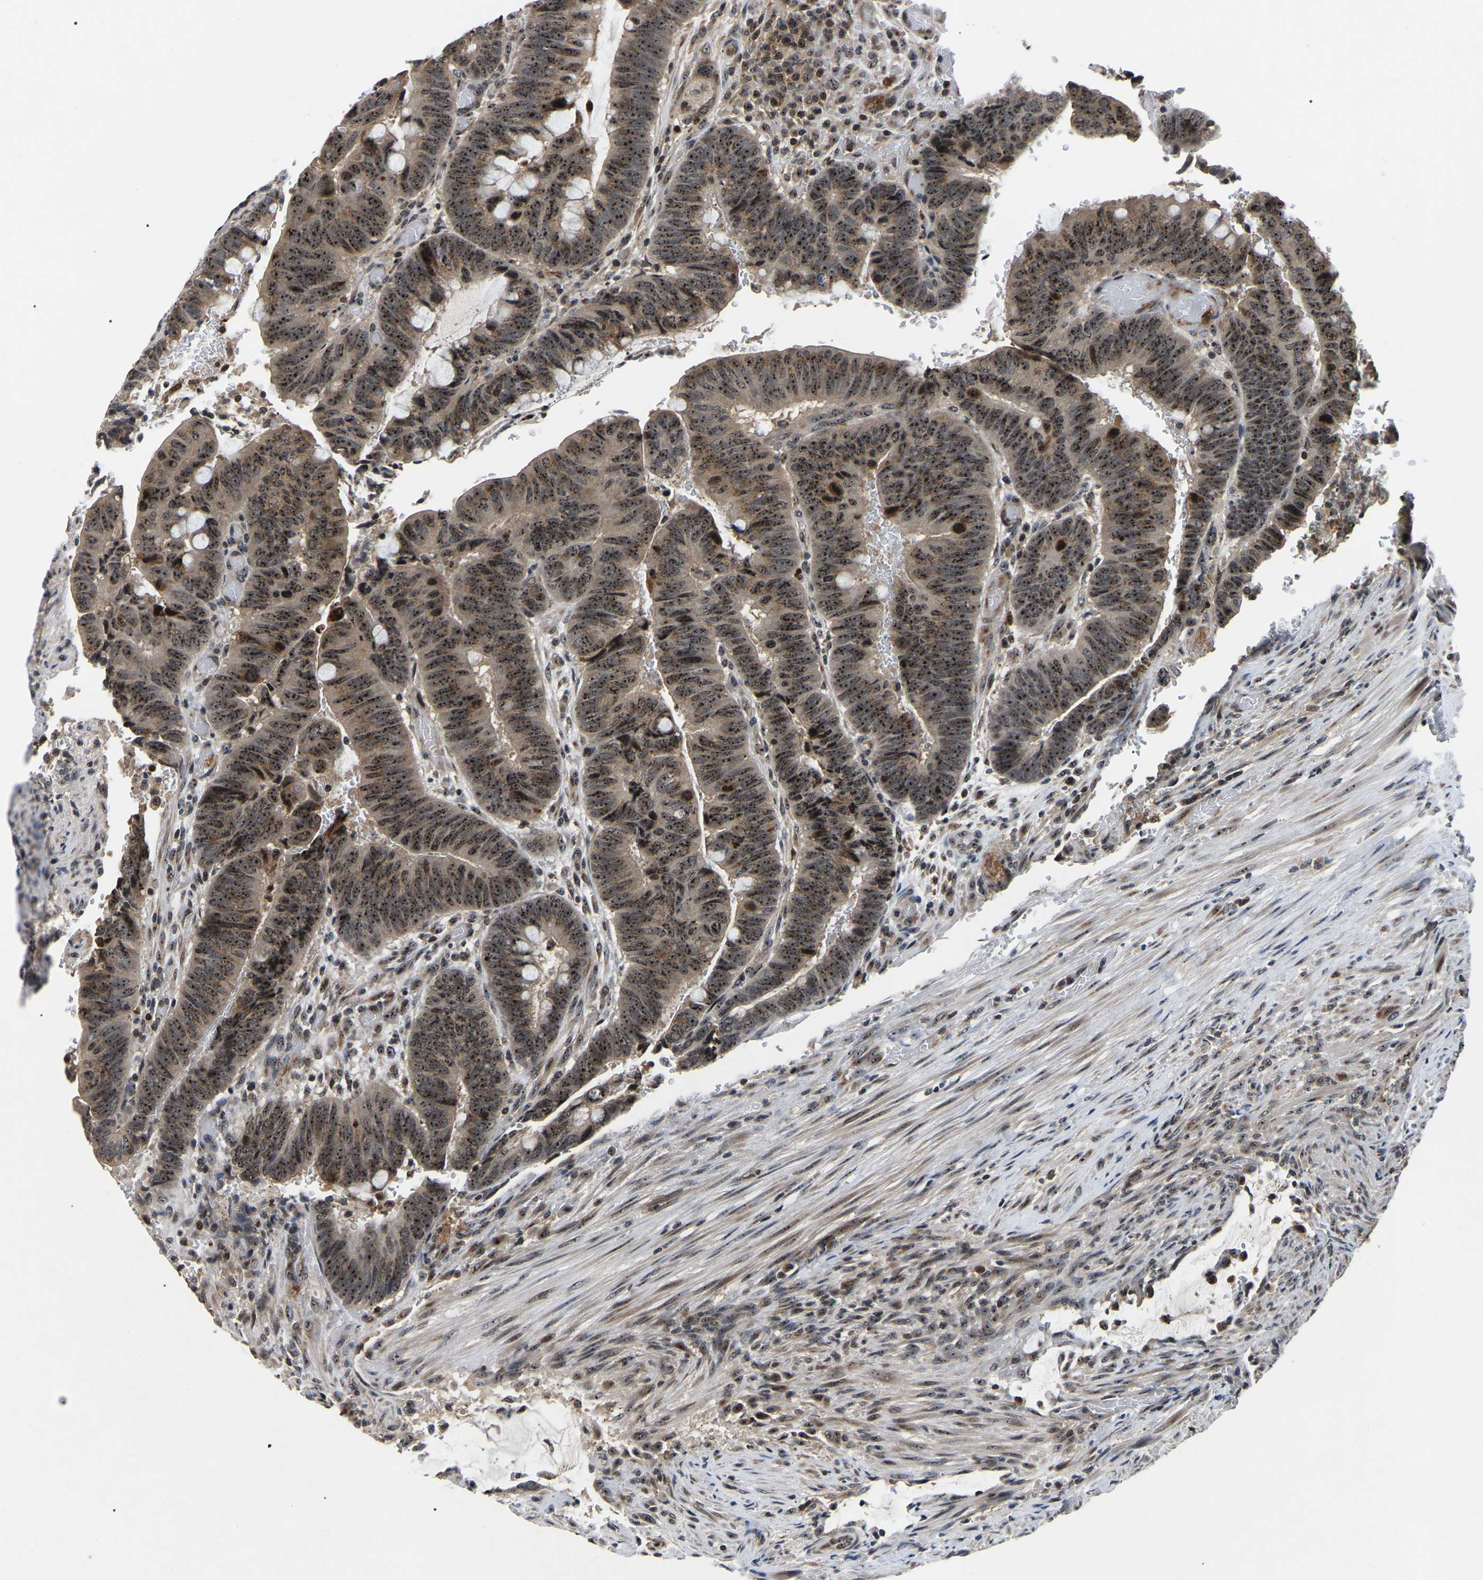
{"staining": {"intensity": "moderate", "quantity": ">75%", "location": "cytoplasmic/membranous,nuclear"}, "tissue": "colorectal cancer", "cell_type": "Tumor cells", "image_type": "cancer", "snomed": [{"axis": "morphology", "description": "Normal tissue, NOS"}, {"axis": "morphology", "description": "Adenocarcinoma, NOS"}, {"axis": "topography", "description": "Rectum"}], "caption": "Immunohistochemistry histopathology image of colorectal cancer stained for a protein (brown), which demonstrates medium levels of moderate cytoplasmic/membranous and nuclear expression in approximately >75% of tumor cells.", "gene": "RBM28", "patient": {"sex": "male", "age": 92}}